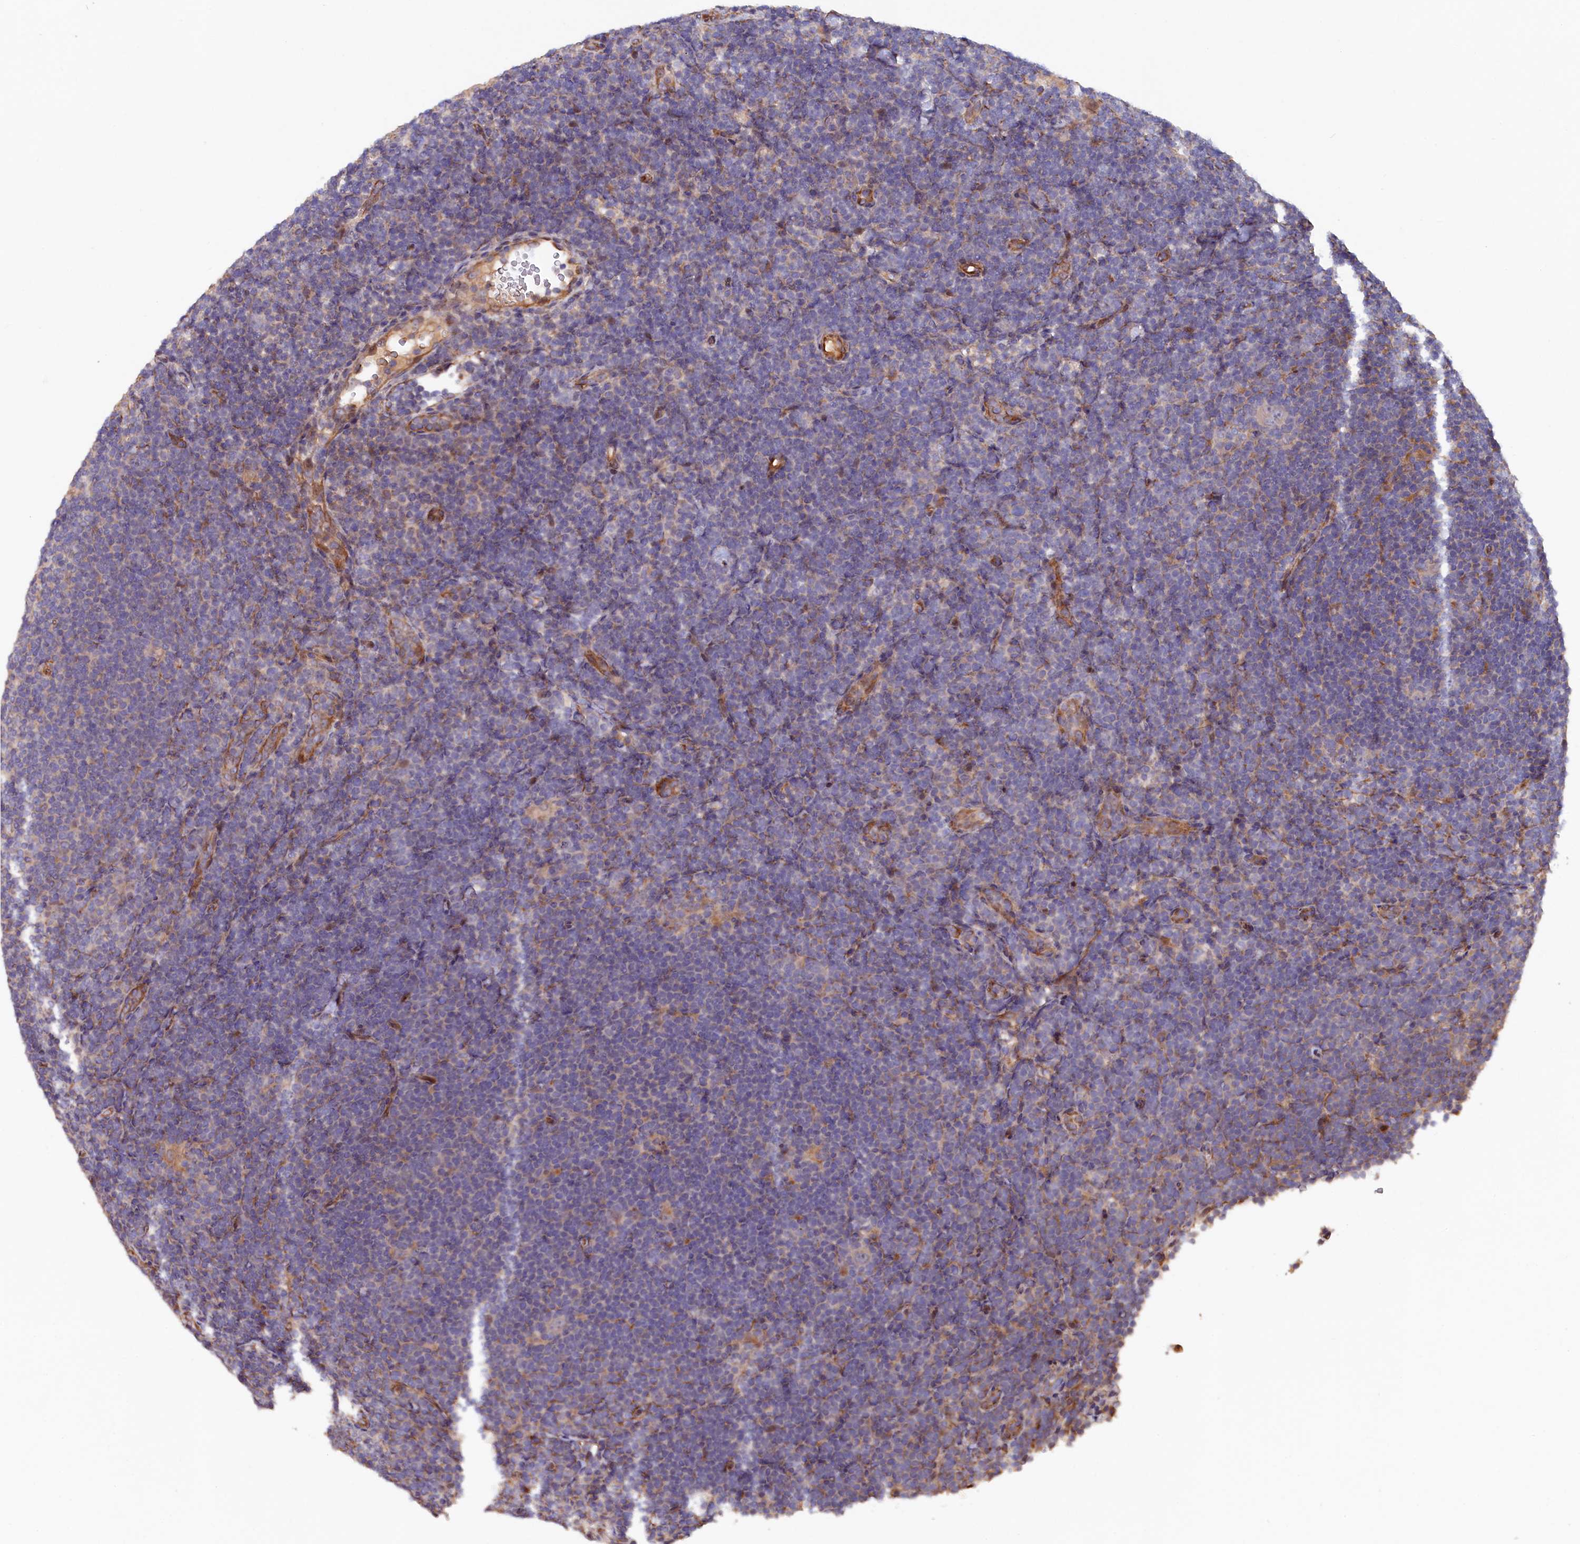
{"staining": {"intensity": "negative", "quantity": "none", "location": "none"}, "tissue": "lymphoma", "cell_type": "Tumor cells", "image_type": "cancer", "snomed": [{"axis": "morphology", "description": "Hodgkin's disease, NOS"}, {"axis": "topography", "description": "Lymph node"}], "caption": "Tumor cells are negative for brown protein staining in lymphoma.", "gene": "GREB1L", "patient": {"sex": "female", "age": 57}}